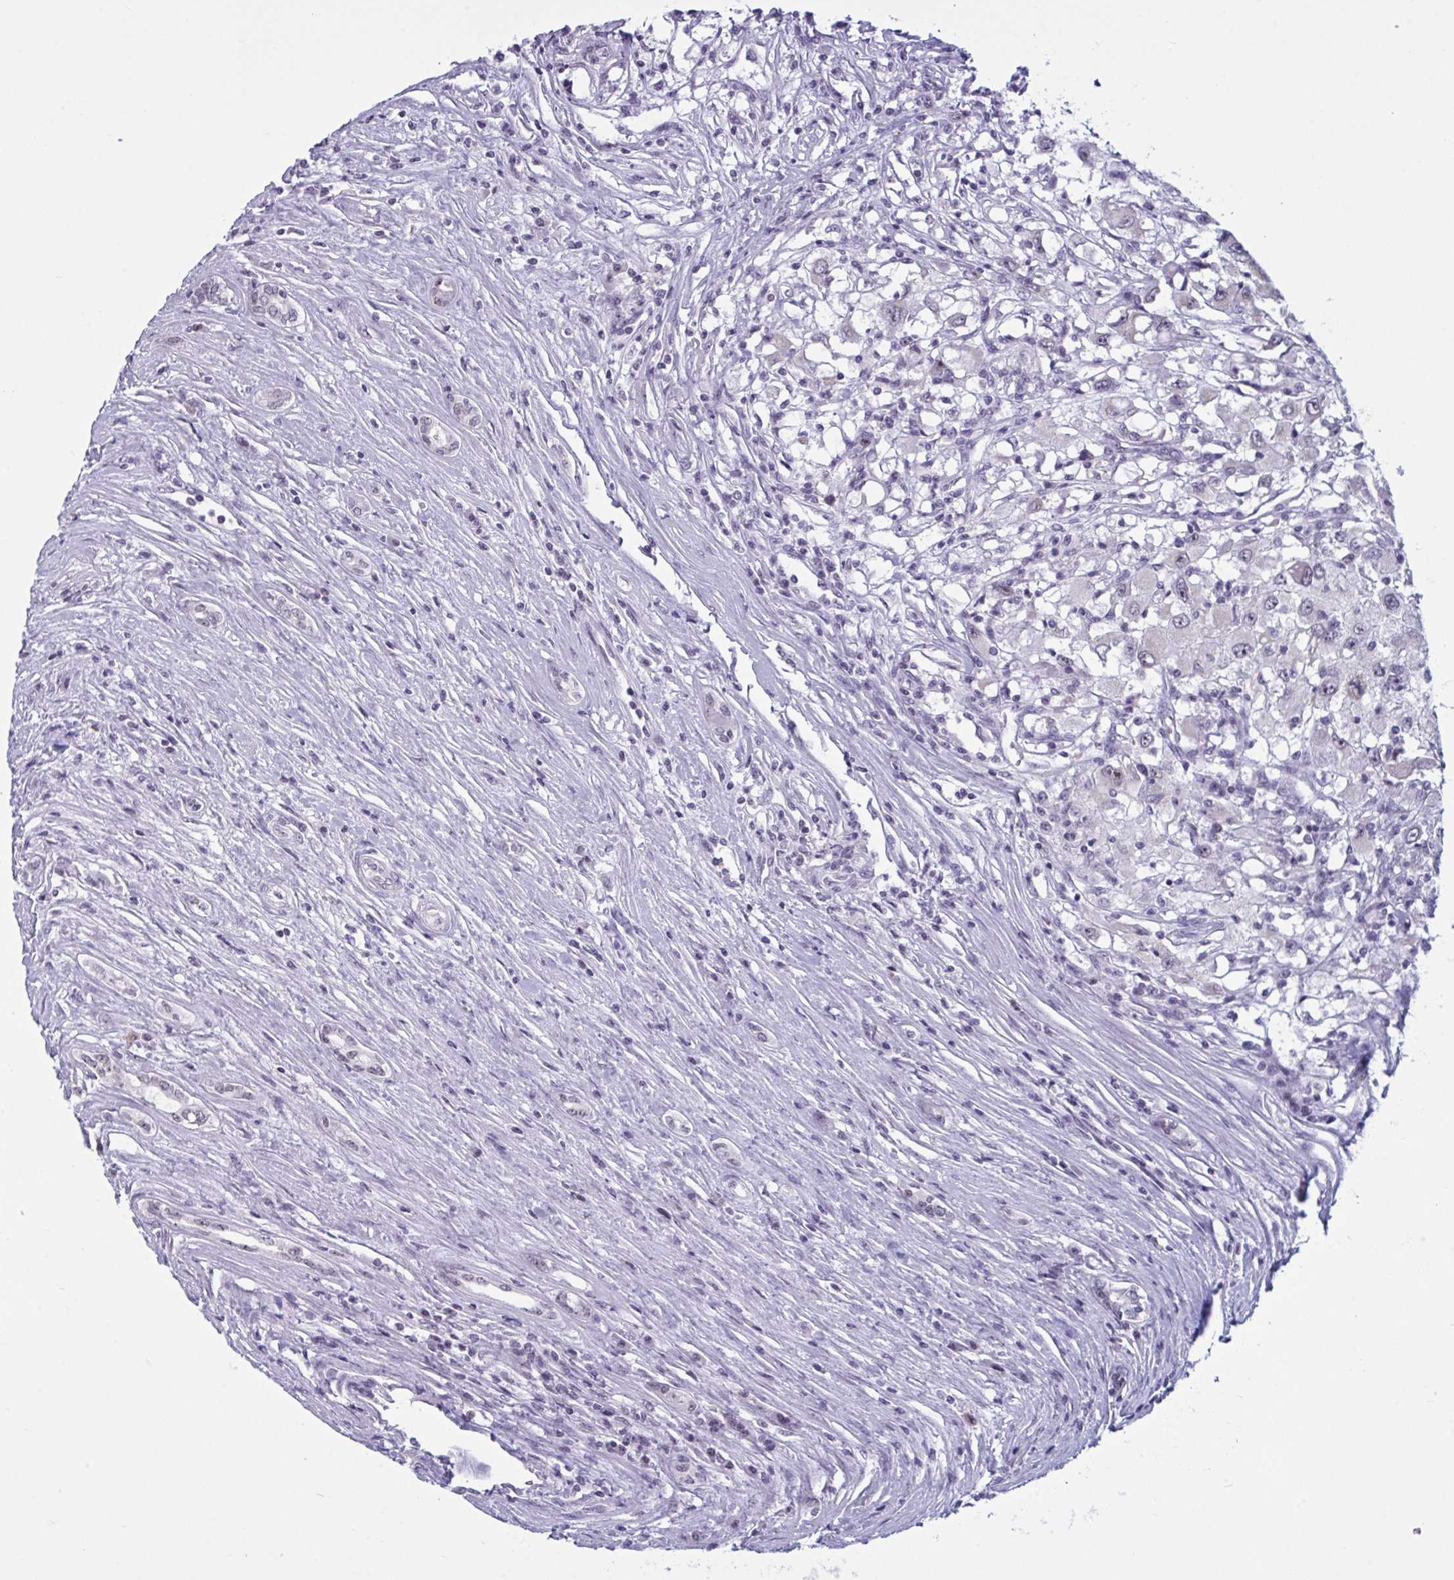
{"staining": {"intensity": "negative", "quantity": "none", "location": "none"}, "tissue": "renal cancer", "cell_type": "Tumor cells", "image_type": "cancer", "snomed": [{"axis": "morphology", "description": "Adenocarcinoma, NOS"}, {"axis": "topography", "description": "Kidney"}], "caption": "Protein analysis of adenocarcinoma (renal) displays no significant expression in tumor cells.", "gene": "TGM6", "patient": {"sex": "female", "age": 67}}